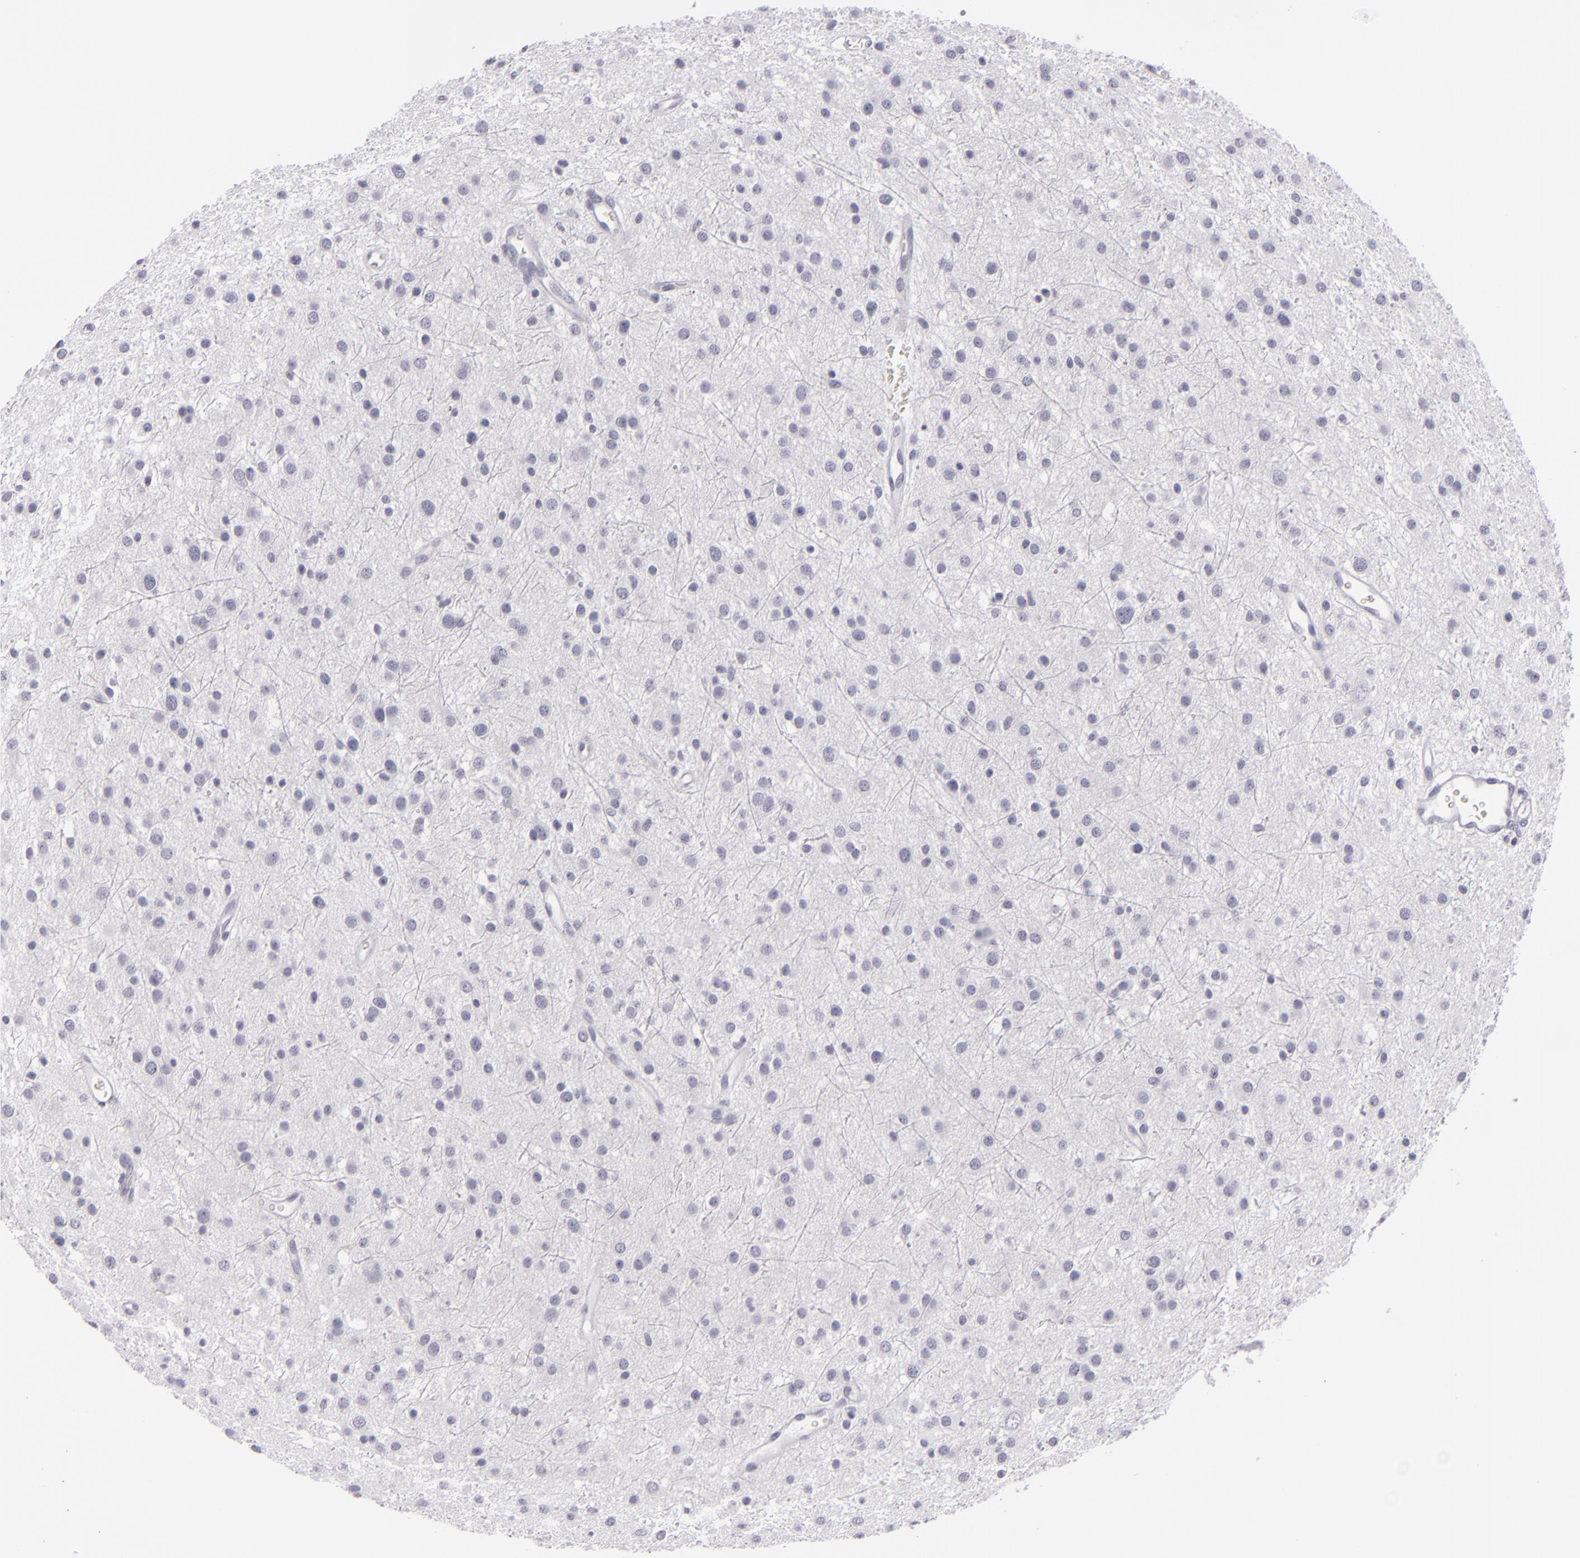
{"staining": {"intensity": "negative", "quantity": "none", "location": "none"}, "tissue": "glioma", "cell_type": "Tumor cells", "image_type": "cancer", "snomed": [{"axis": "morphology", "description": "Glioma, malignant, Low grade"}, {"axis": "topography", "description": "Brain"}], "caption": "Glioma stained for a protein using IHC reveals no positivity tumor cells.", "gene": "C9", "patient": {"sex": "female", "age": 36}}